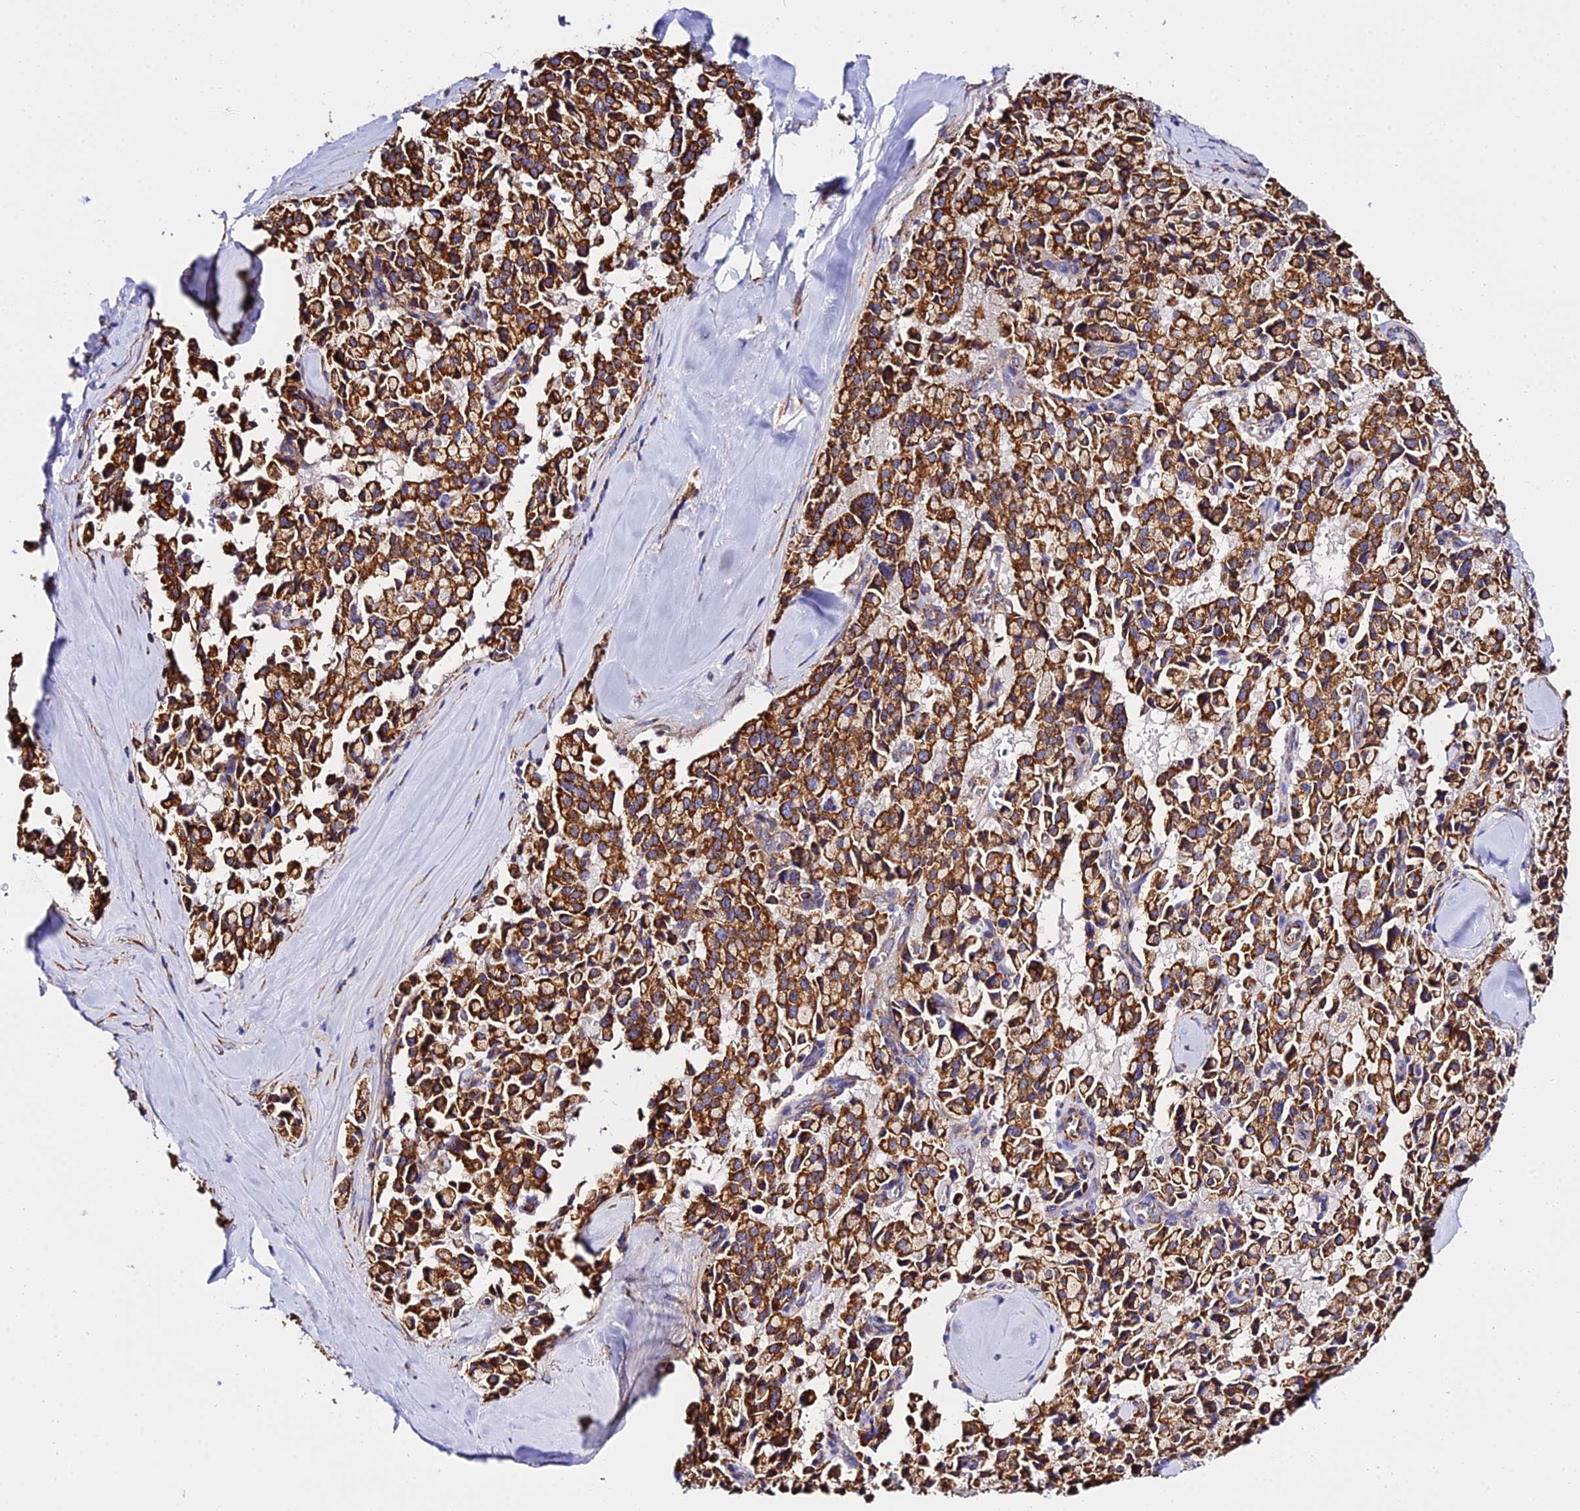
{"staining": {"intensity": "strong", "quantity": ">75%", "location": "cytoplasmic/membranous"}, "tissue": "pancreatic cancer", "cell_type": "Tumor cells", "image_type": "cancer", "snomed": [{"axis": "morphology", "description": "Adenocarcinoma, NOS"}, {"axis": "topography", "description": "Pancreas"}], "caption": "Protein staining of pancreatic cancer (adenocarcinoma) tissue demonstrates strong cytoplasmic/membranous staining in about >75% of tumor cells.", "gene": "ZNF573", "patient": {"sex": "male", "age": 65}}